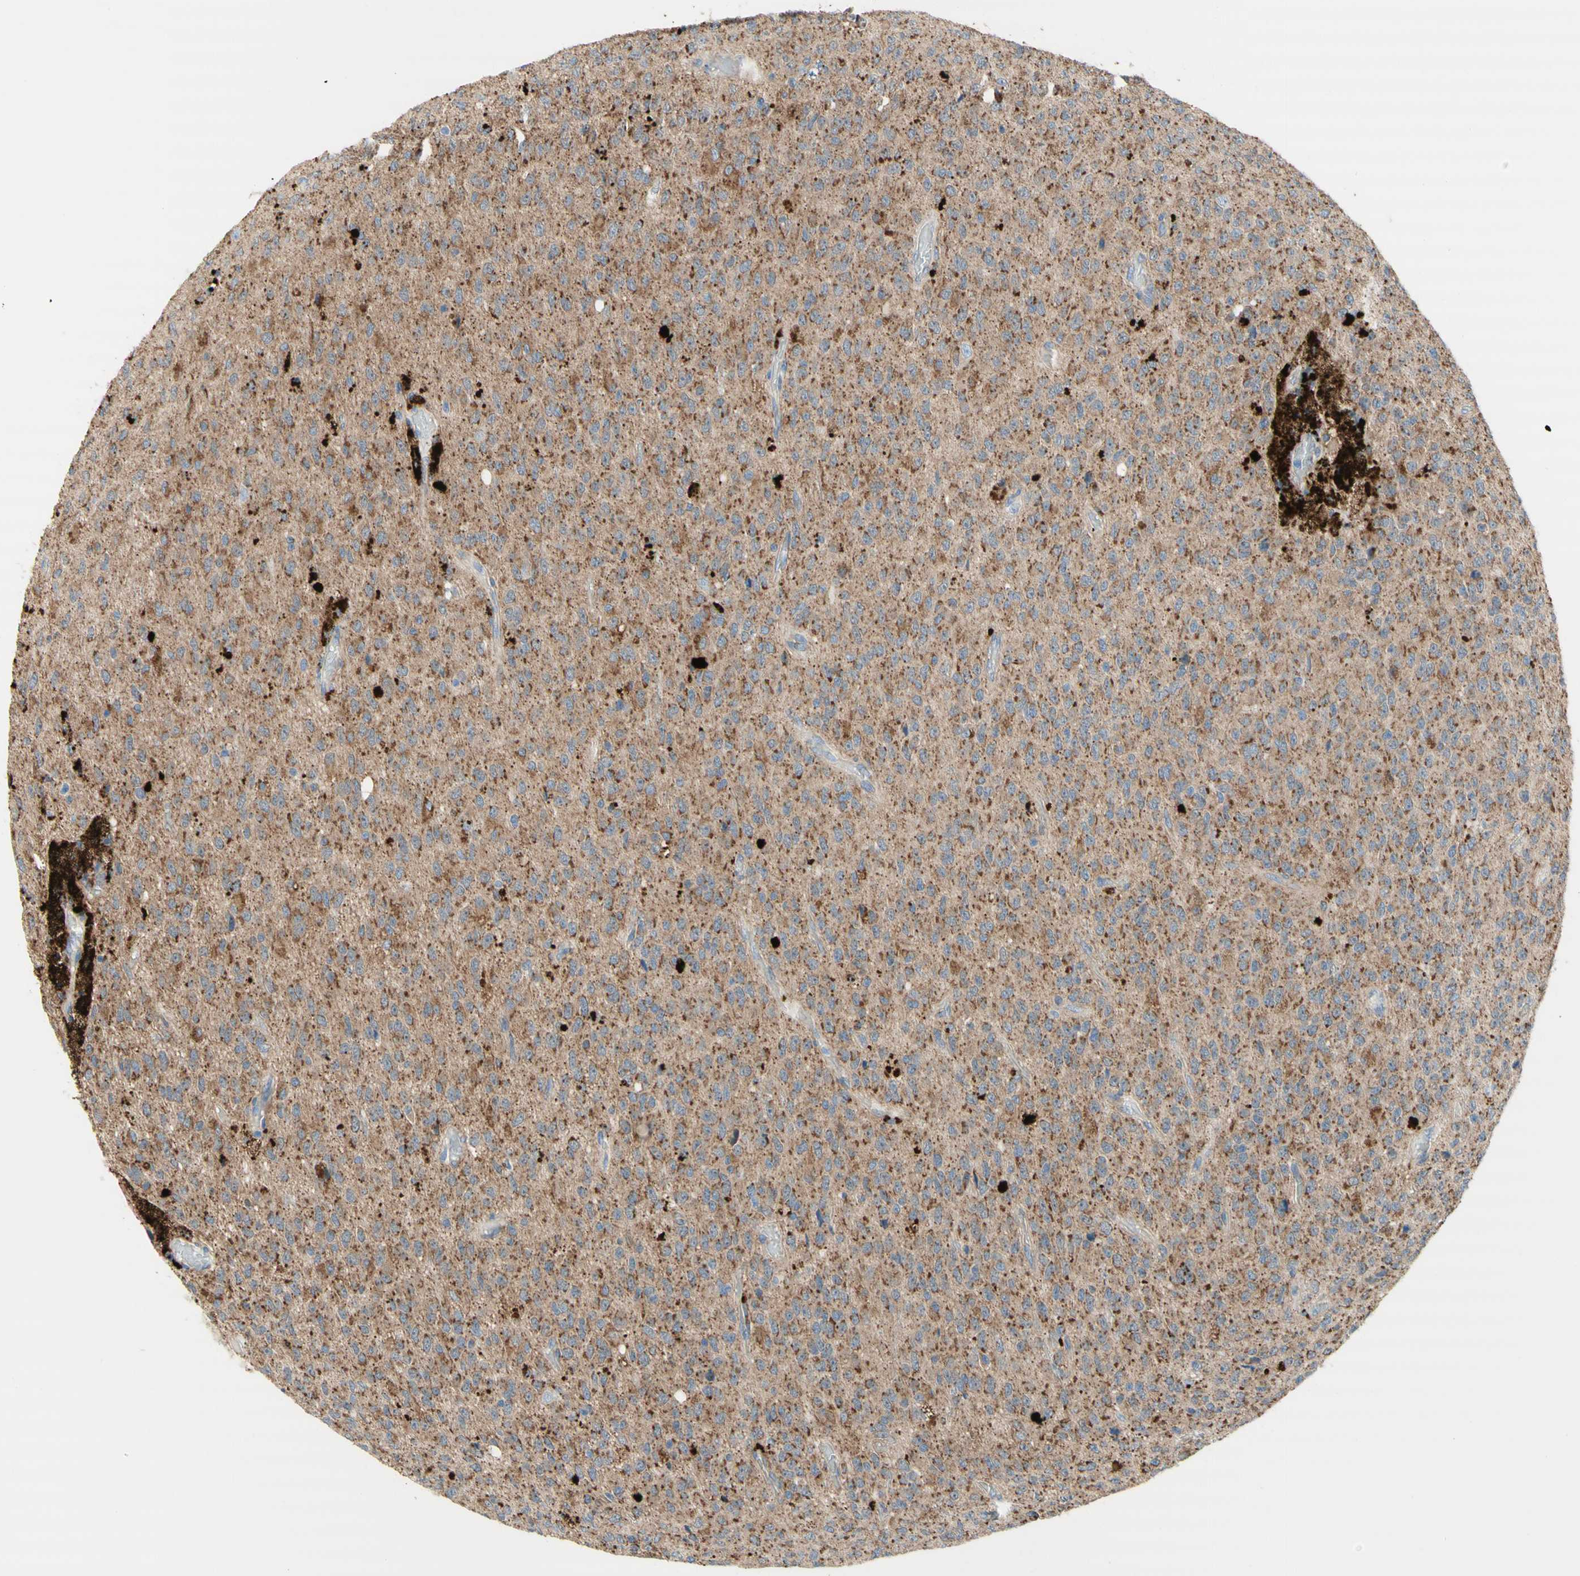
{"staining": {"intensity": "moderate", "quantity": ">75%", "location": "nuclear"}, "tissue": "glioma", "cell_type": "Tumor cells", "image_type": "cancer", "snomed": [{"axis": "morphology", "description": "Glioma, malignant, High grade"}, {"axis": "topography", "description": "pancreas cauda"}], "caption": "The photomicrograph demonstrates a brown stain indicating the presence of a protein in the nuclear of tumor cells in glioma.", "gene": "URB2", "patient": {"sex": "male", "age": 60}}